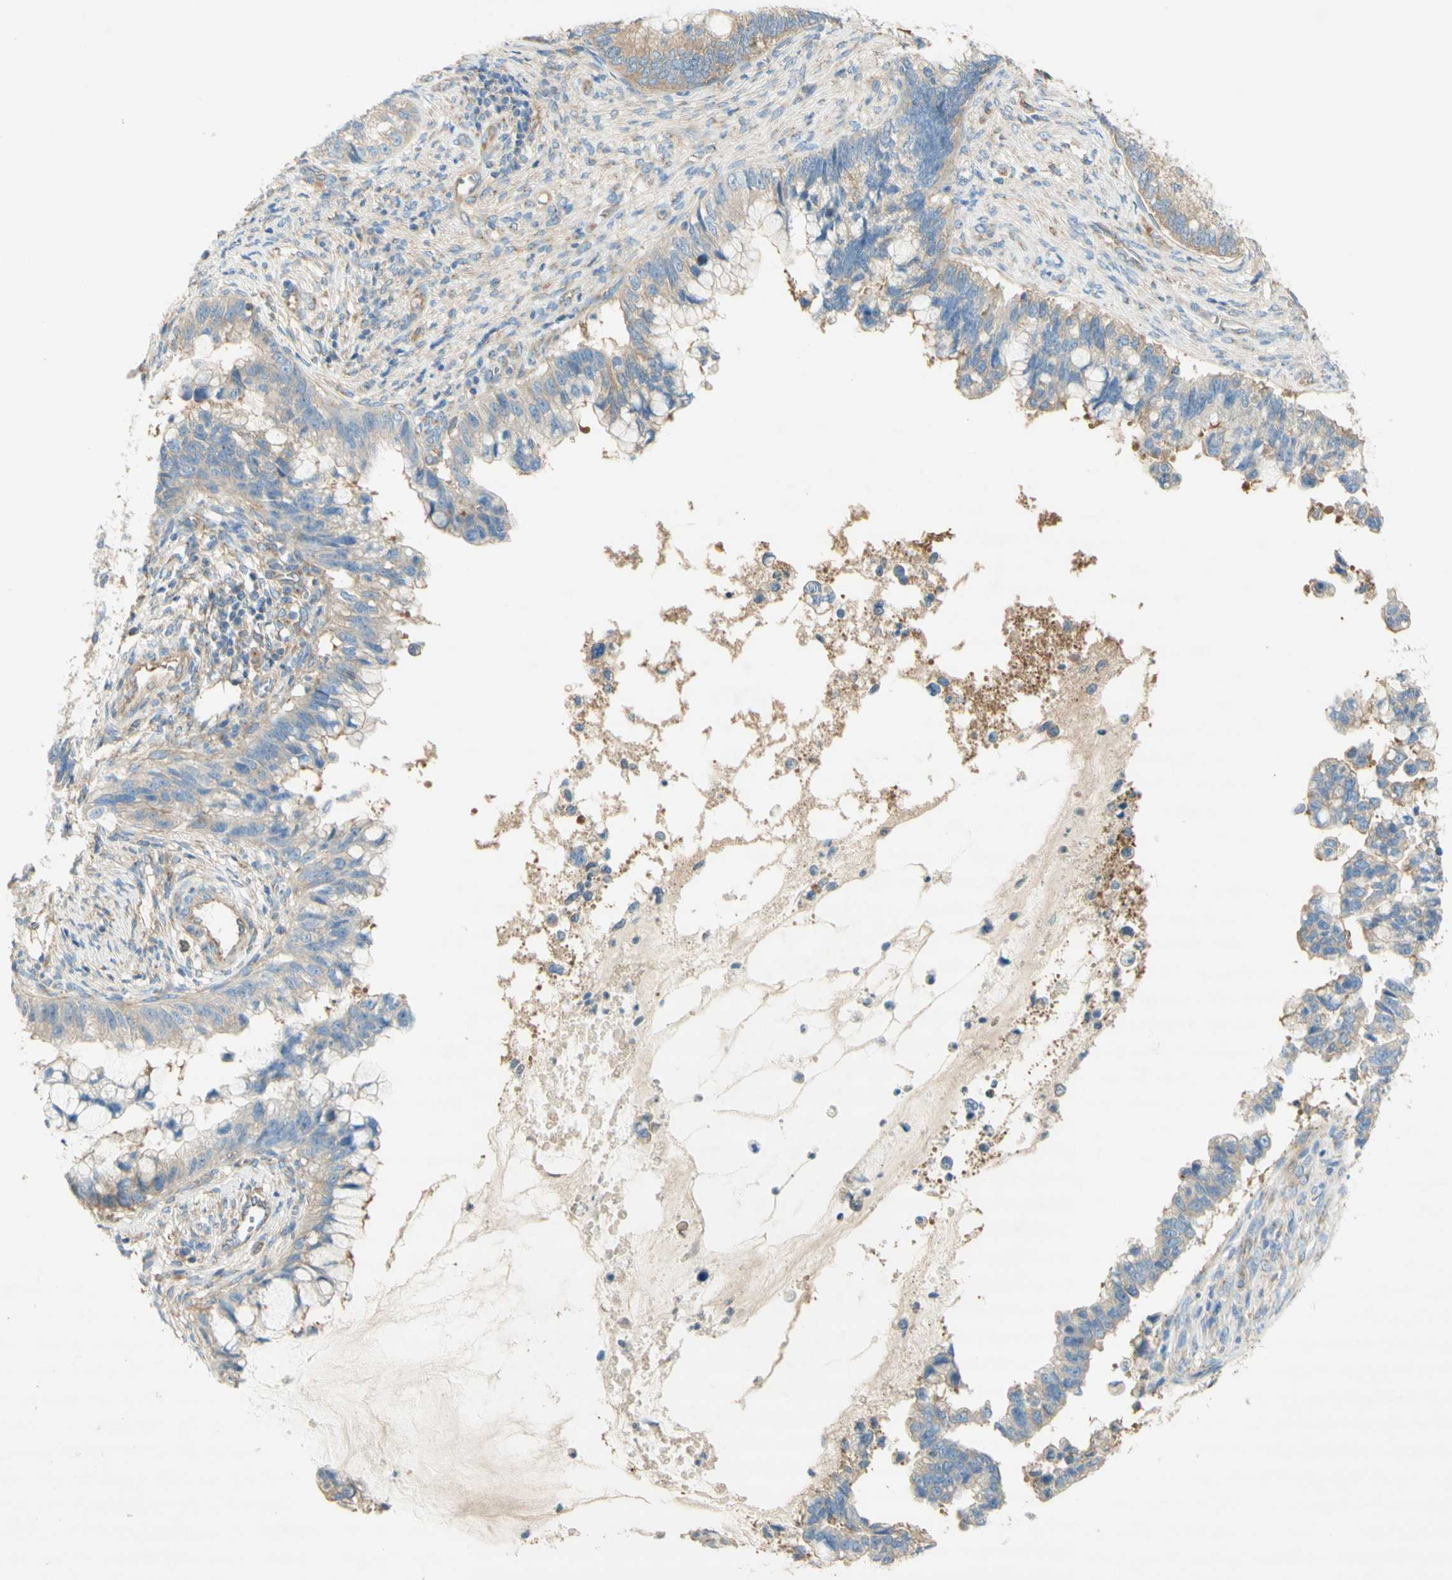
{"staining": {"intensity": "weak", "quantity": "25%-75%", "location": "cytoplasmic/membranous"}, "tissue": "cervical cancer", "cell_type": "Tumor cells", "image_type": "cancer", "snomed": [{"axis": "morphology", "description": "Adenocarcinoma, NOS"}, {"axis": "topography", "description": "Cervix"}], "caption": "Immunohistochemistry (IHC) (DAB) staining of human adenocarcinoma (cervical) reveals weak cytoplasmic/membranous protein staining in about 25%-75% of tumor cells.", "gene": "DYNC1H1", "patient": {"sex": "female", "age": 44}}